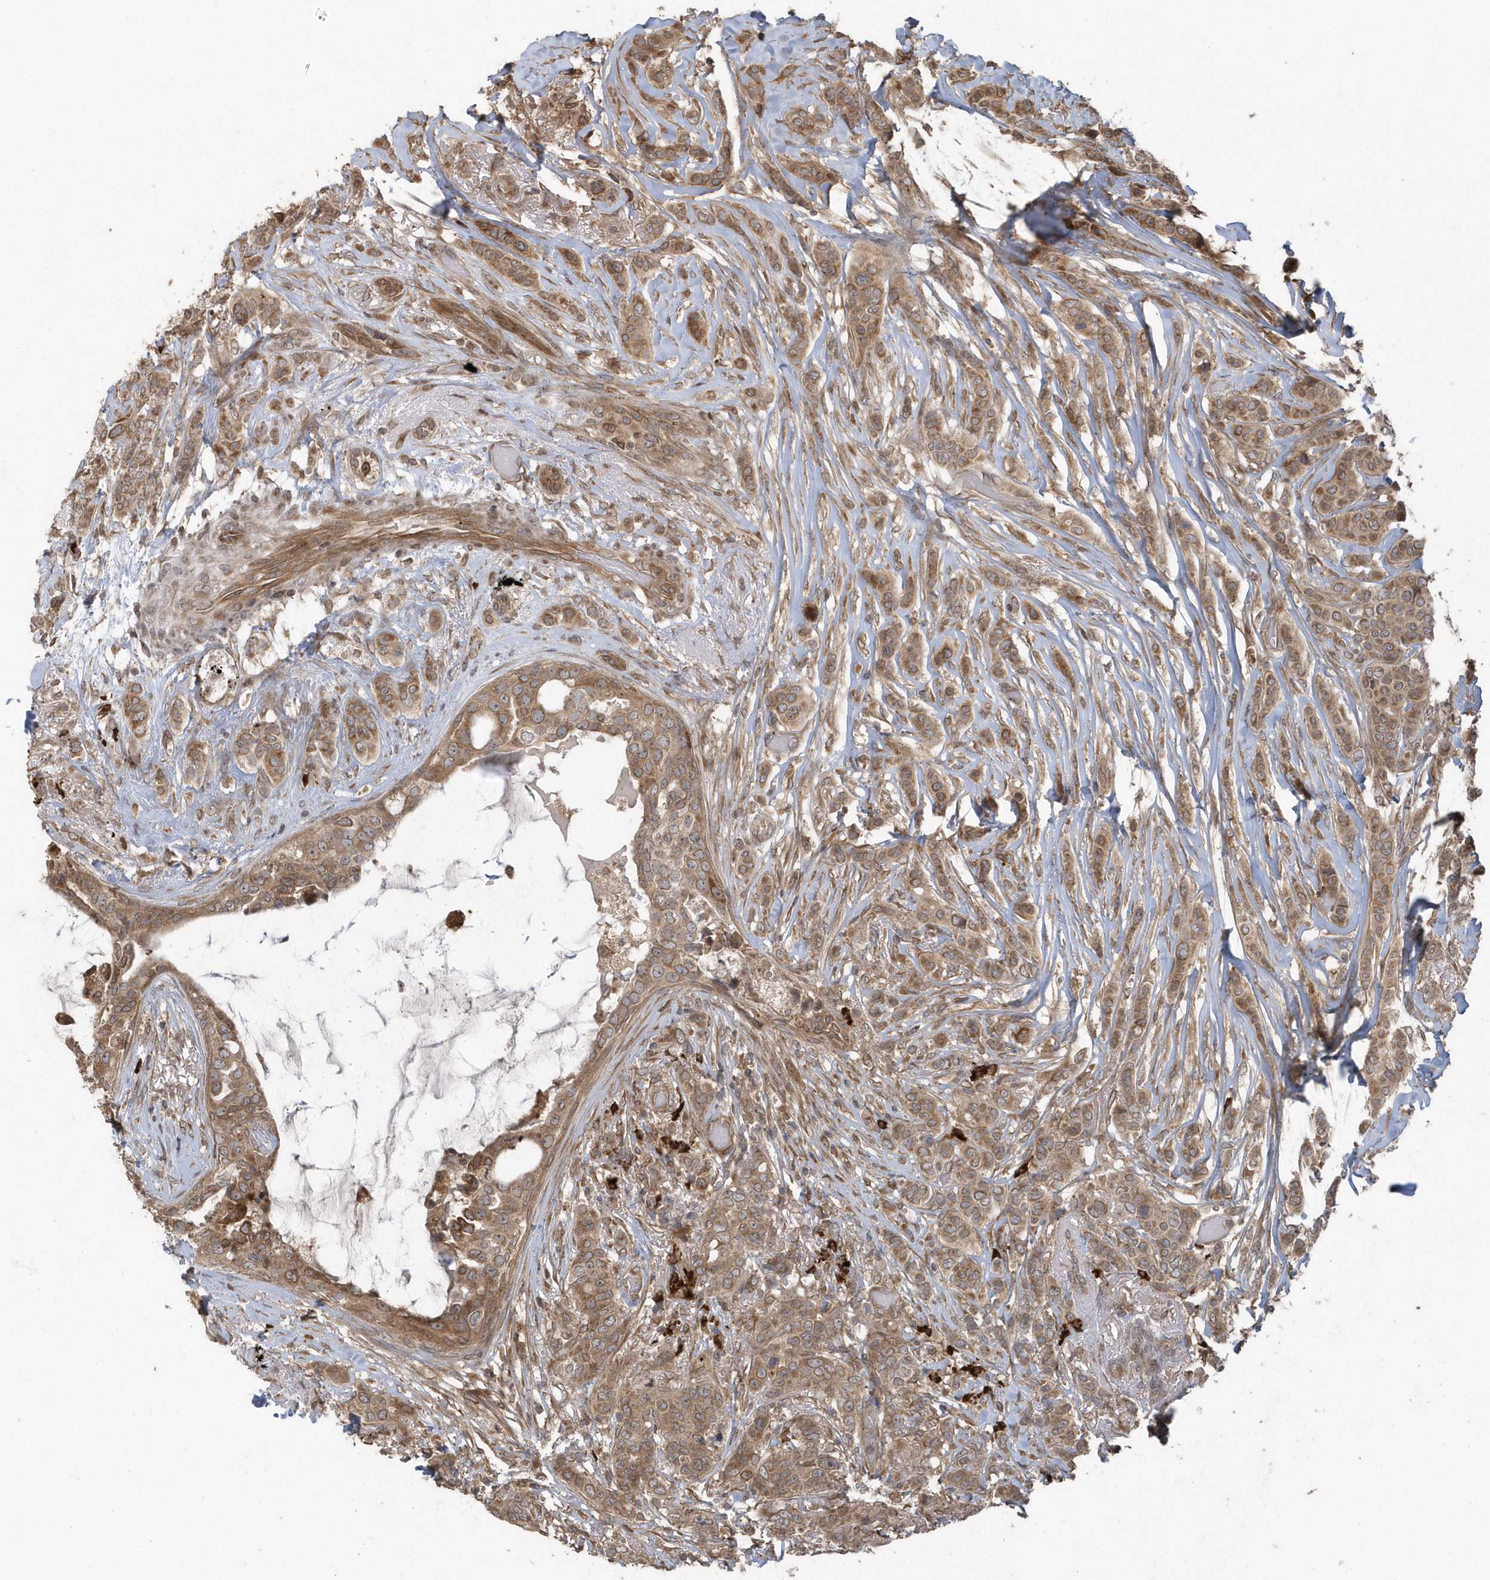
{"staining": {"intensity": "moderate", "quantity": ">75%", "location": "cytoplasmic/membranous"}, "tissue": "breast cancer", "cell_type": "Tumor cells", "image_type": "cancer", "snomed": [{"axis": "morphology", "description": "Lobular carcinoma"}, {"axis": "topography", "description": "Breast"}], "caption": "The image exhibits immunohistochemical staining of lobular carcinoma (breast). There is moderate cytoplasmic/membranous expression is appreciated in approximately >75% of tumor cells. The protein of interest is shown in brown color, while the nuclei are stained blue.", "gene": "HERPUD1", "patient": {"sex": "female", "age": 51}}